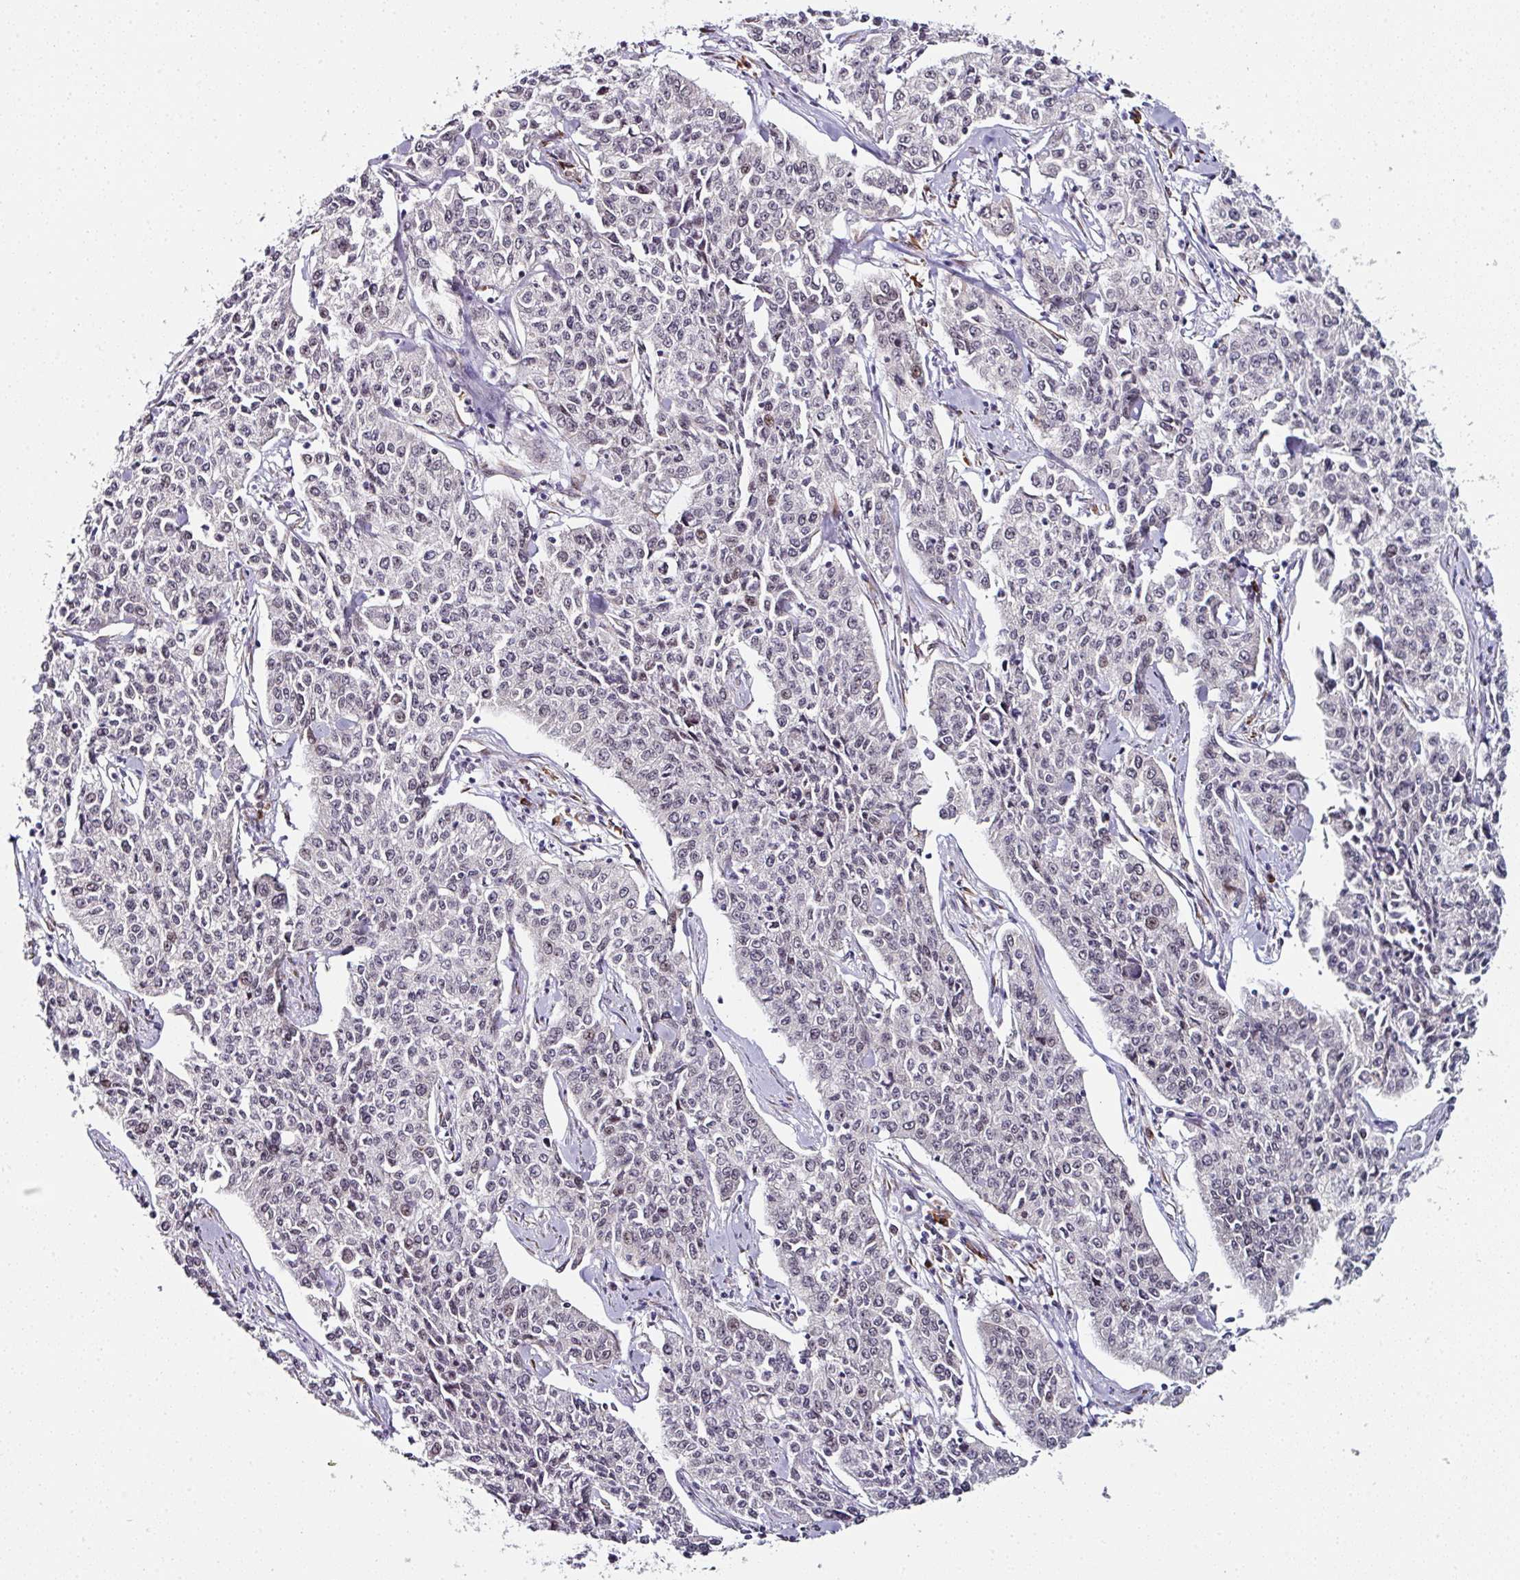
{"staining": {"intensity": "negative", "quantity": "none", "location": "none"}, "tissue": "cervical cancer", "cell_type": "Tumor cells", "image_type": "cancer", "snomed": [{"axis": "morphology", "description": "Squamous cell carcinoma, NOS"}, {"axis": "topography", "description": "Cervix"}], "caption": "This is an immunohistochemistry (IHC) histopathology image of human cervical cancer (squamous cell carcinoma). There is no positivity in tumor cells.", "gene": "APOLD1", "patient": {"sex": "female", "age": 35}}